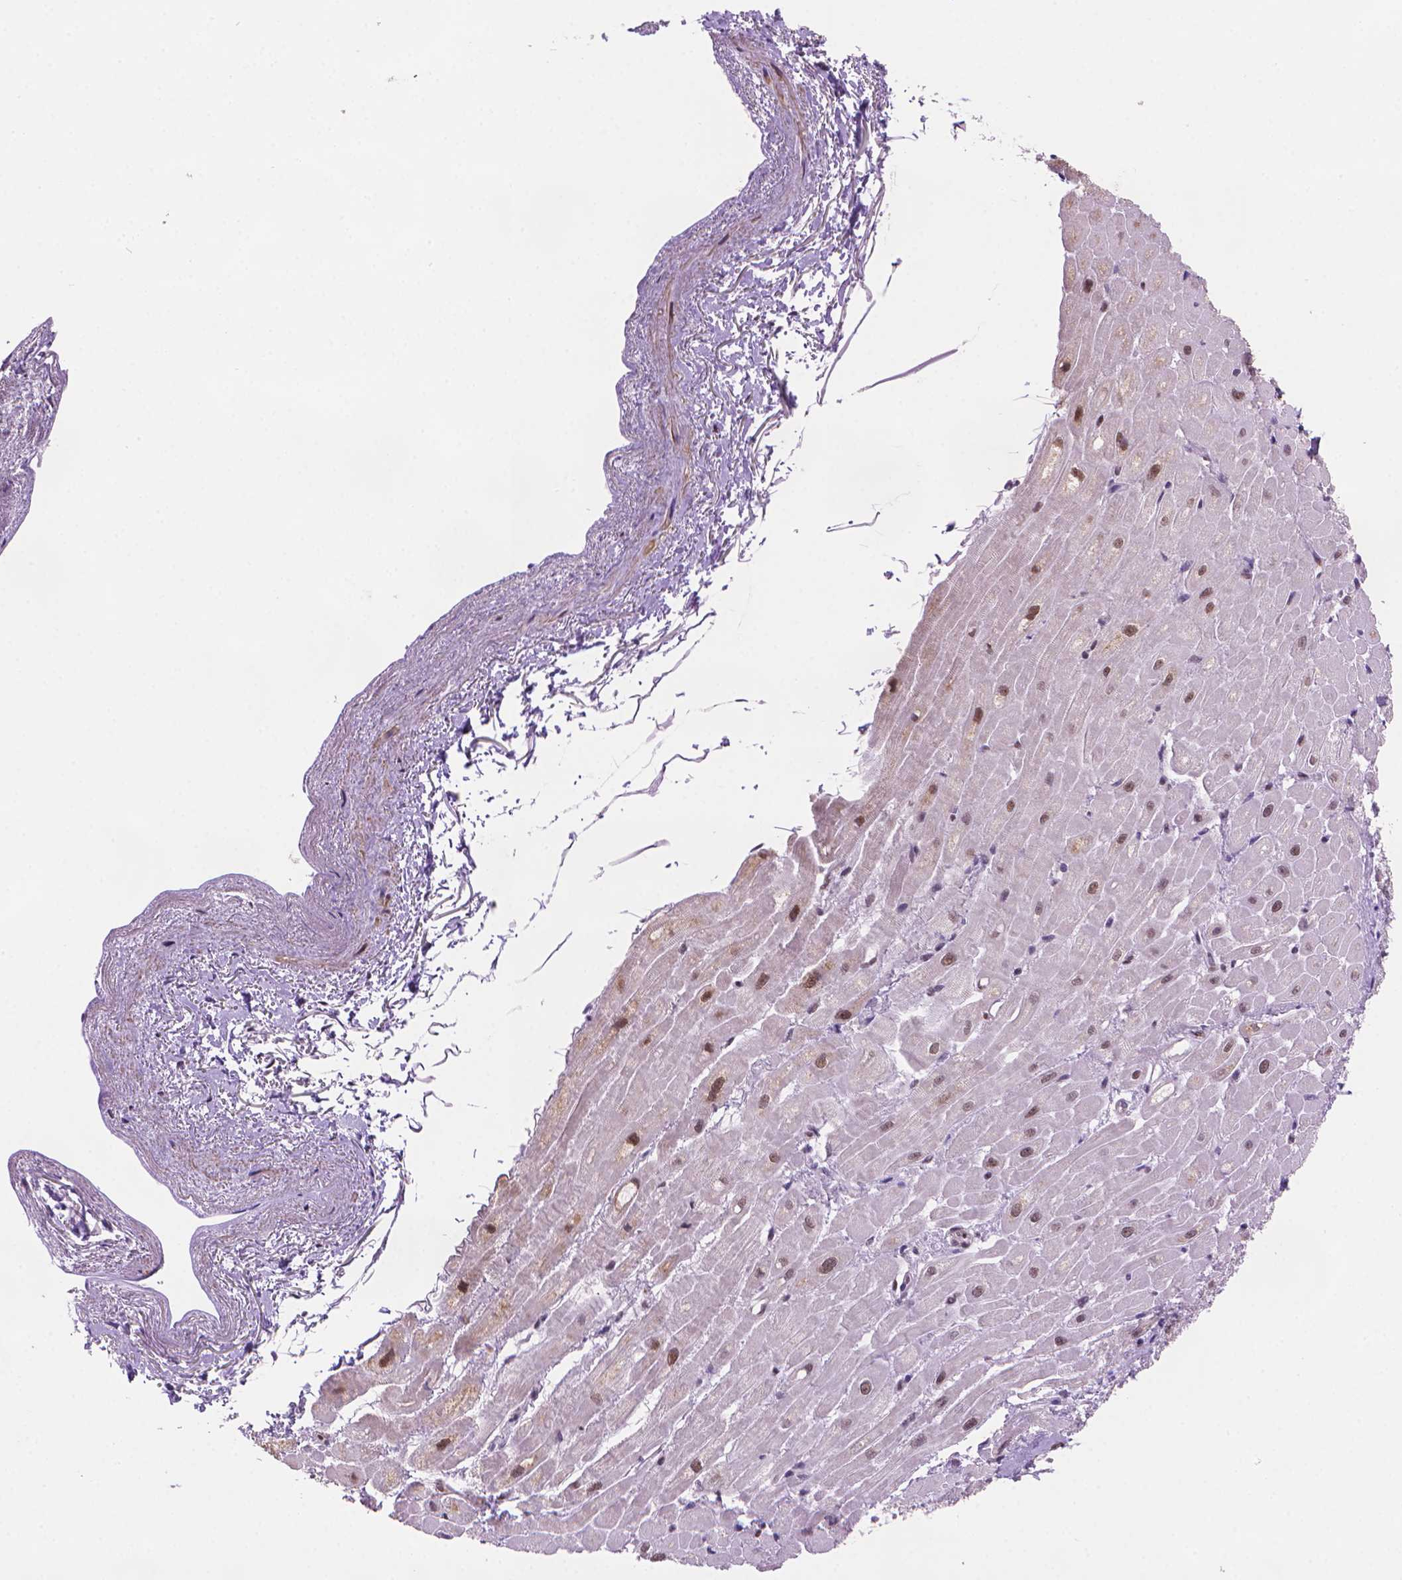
{"staining": {"intensity": "moderate", "quantity": "<25%", "location": "nuclear"}, "tissue": "heart muscle", "cell_type": "Cardiomyocytes", "image_type": "normal", "snomed": [{"axis": "morphology", "description": "Normal tissue, NOS"}, {"axis": "topography", "description": "Heart"}], "caption": "The image shows a brown stain indicating the presence of a protein in the nuclear of cardiomyocytes in heart muscle.", "gene": "UBN1", "patient": {"sex": "male", "age": 62}}